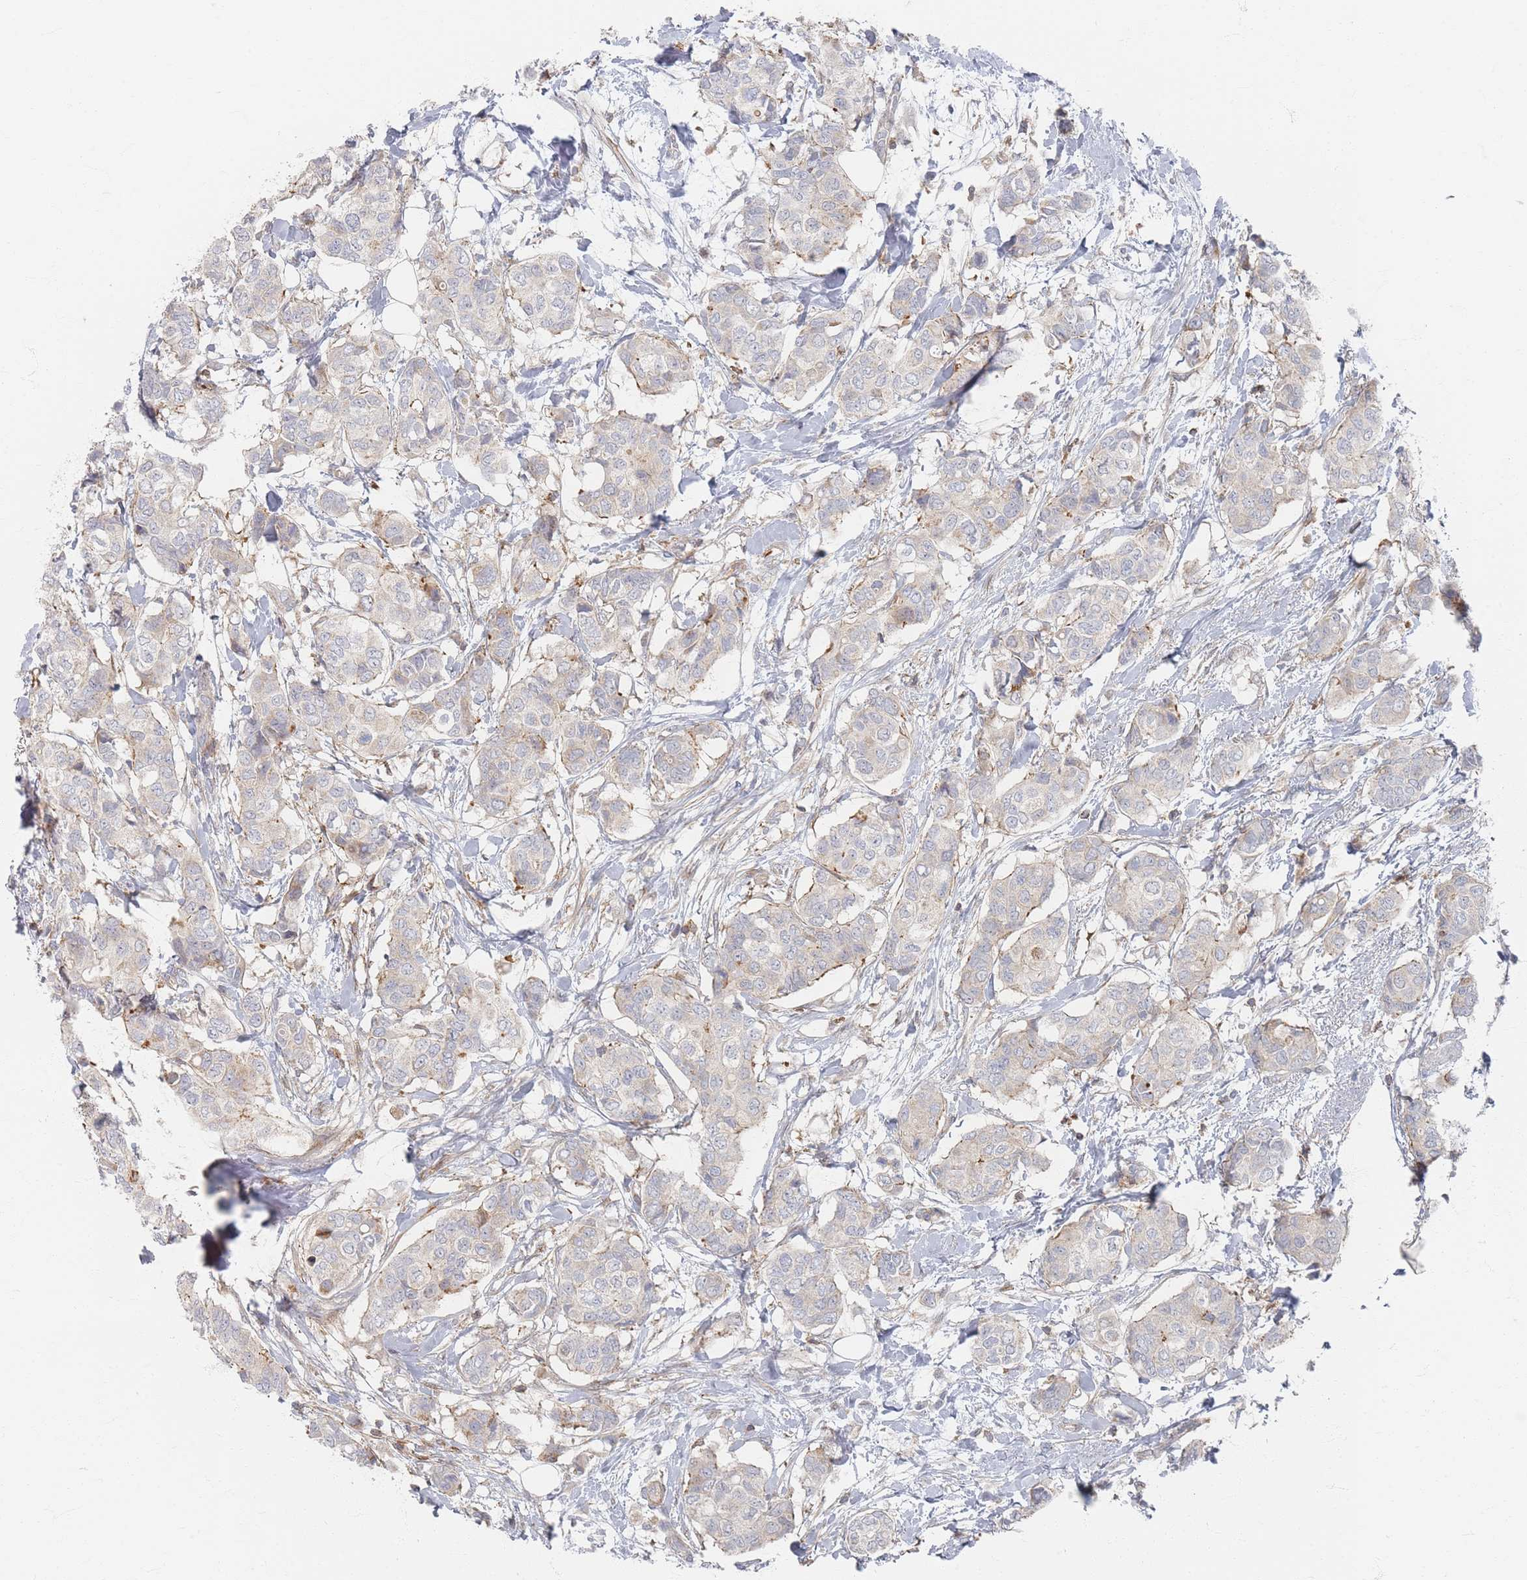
{"staining": {"intensity": "negative", "quantity": "none", "location": "none"}, "tissue": "breast cancer", "cell_type": "Tumor cells", "image_type": "cancer", "snomed": [{"axis": "morphology", "description": "Lobular carcinoma"}, {"axis": "topography", "description": "Breast"}], "caption": "This is a histopathology image of immunohistochemistry (IHC) staining of breast lobular carcinoma, which shows no expression in tumor cells.", "gene": "ZNF852", "patient": {"sex": "female", "age": 51}}